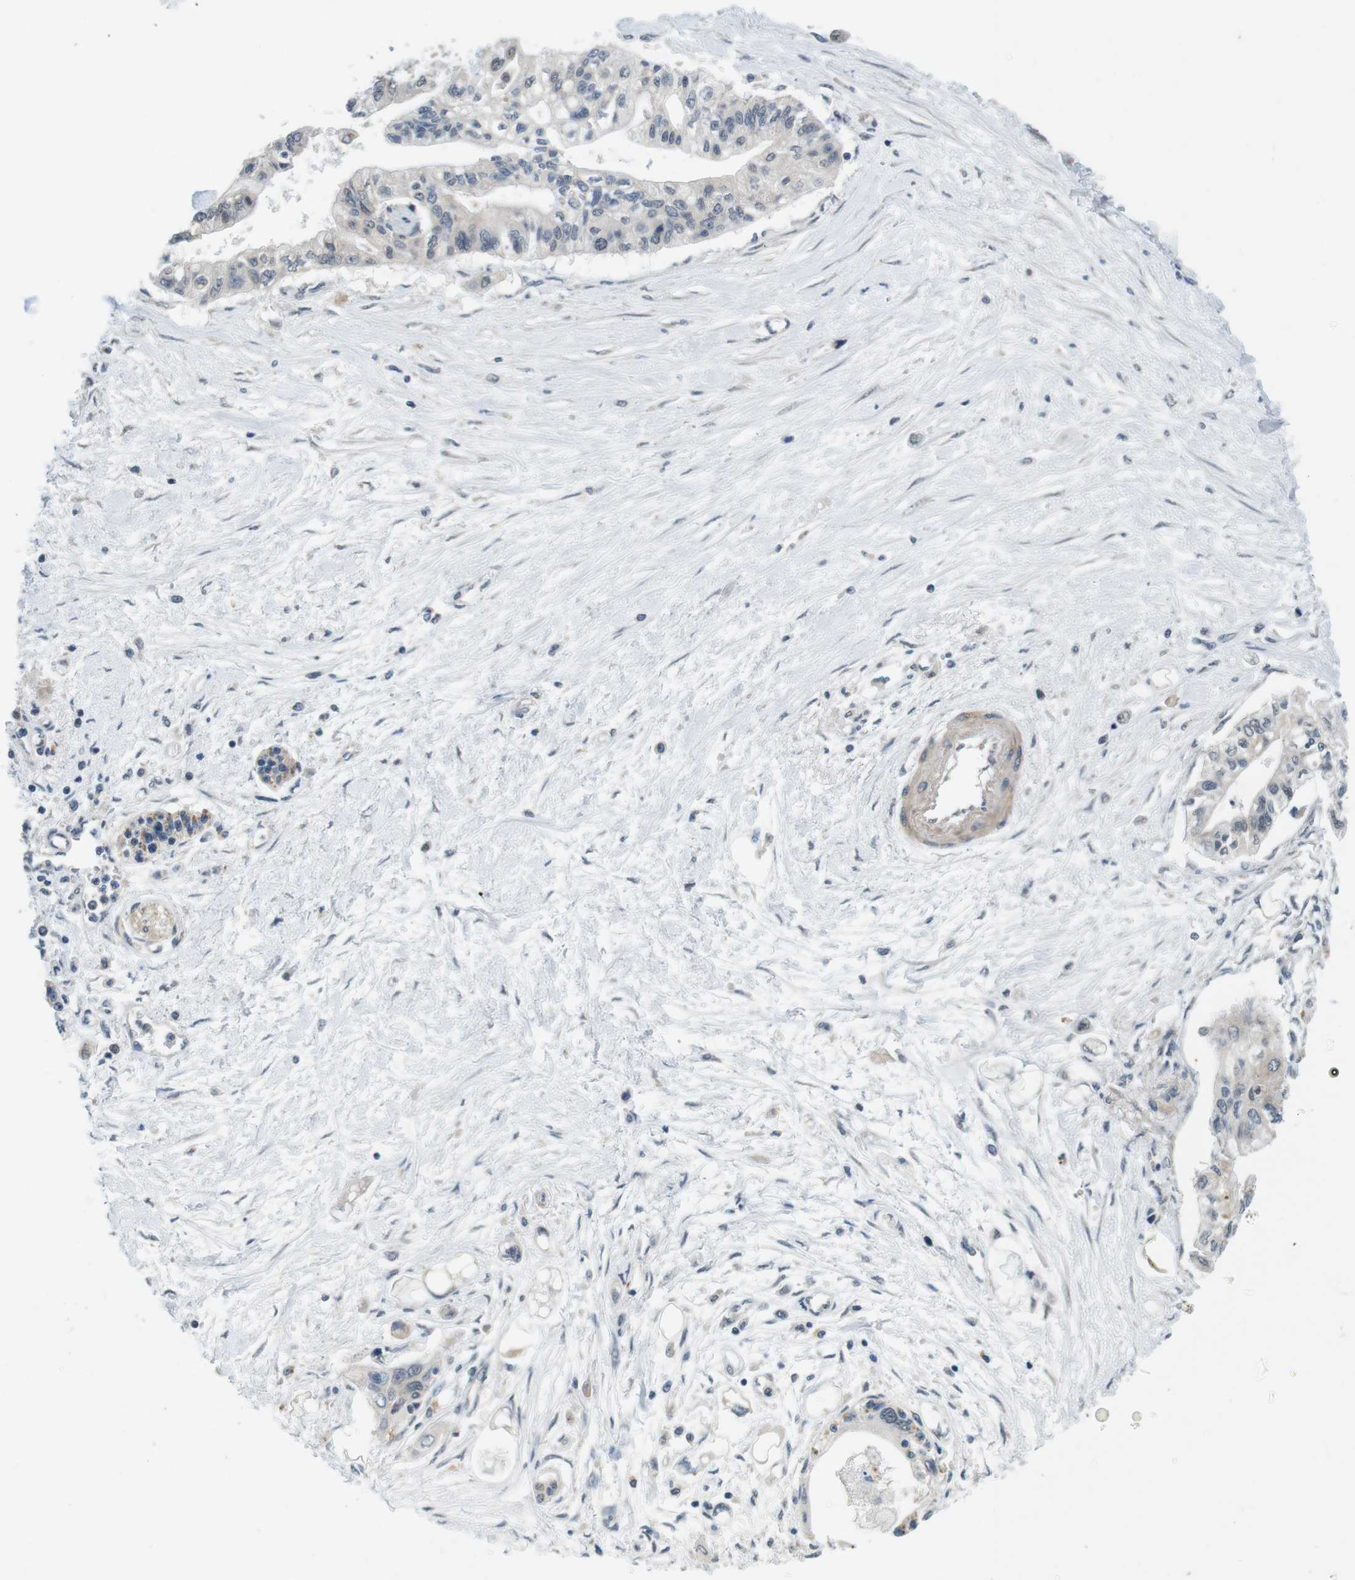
{"staining": {"intensity": "weak", "quantity": "<25%", "location": "cytoplasmic/membranous"}, "tissue": "pancreatic cancer", "cell_type": "Tumor cells", "image_type": "cancer", "snomed": [{"axis": "morphology", "description": "Adenocarcinoma, NOS"}, {"axis": "topography", "description": "Pancreas"}], "caption": "A high-resolution image shows IHC staining of pancreatic cancer (adenocarcinoma), which demonstrates no significant positivity in tumor cells. Brightfield microscopy of immunohistochemistry (IHC) stained with DAB (brown) and hematoxylin (blue), captured at high magnification.", "gene": "DTNA", "patient": {"sex": "female", "age": 77}}